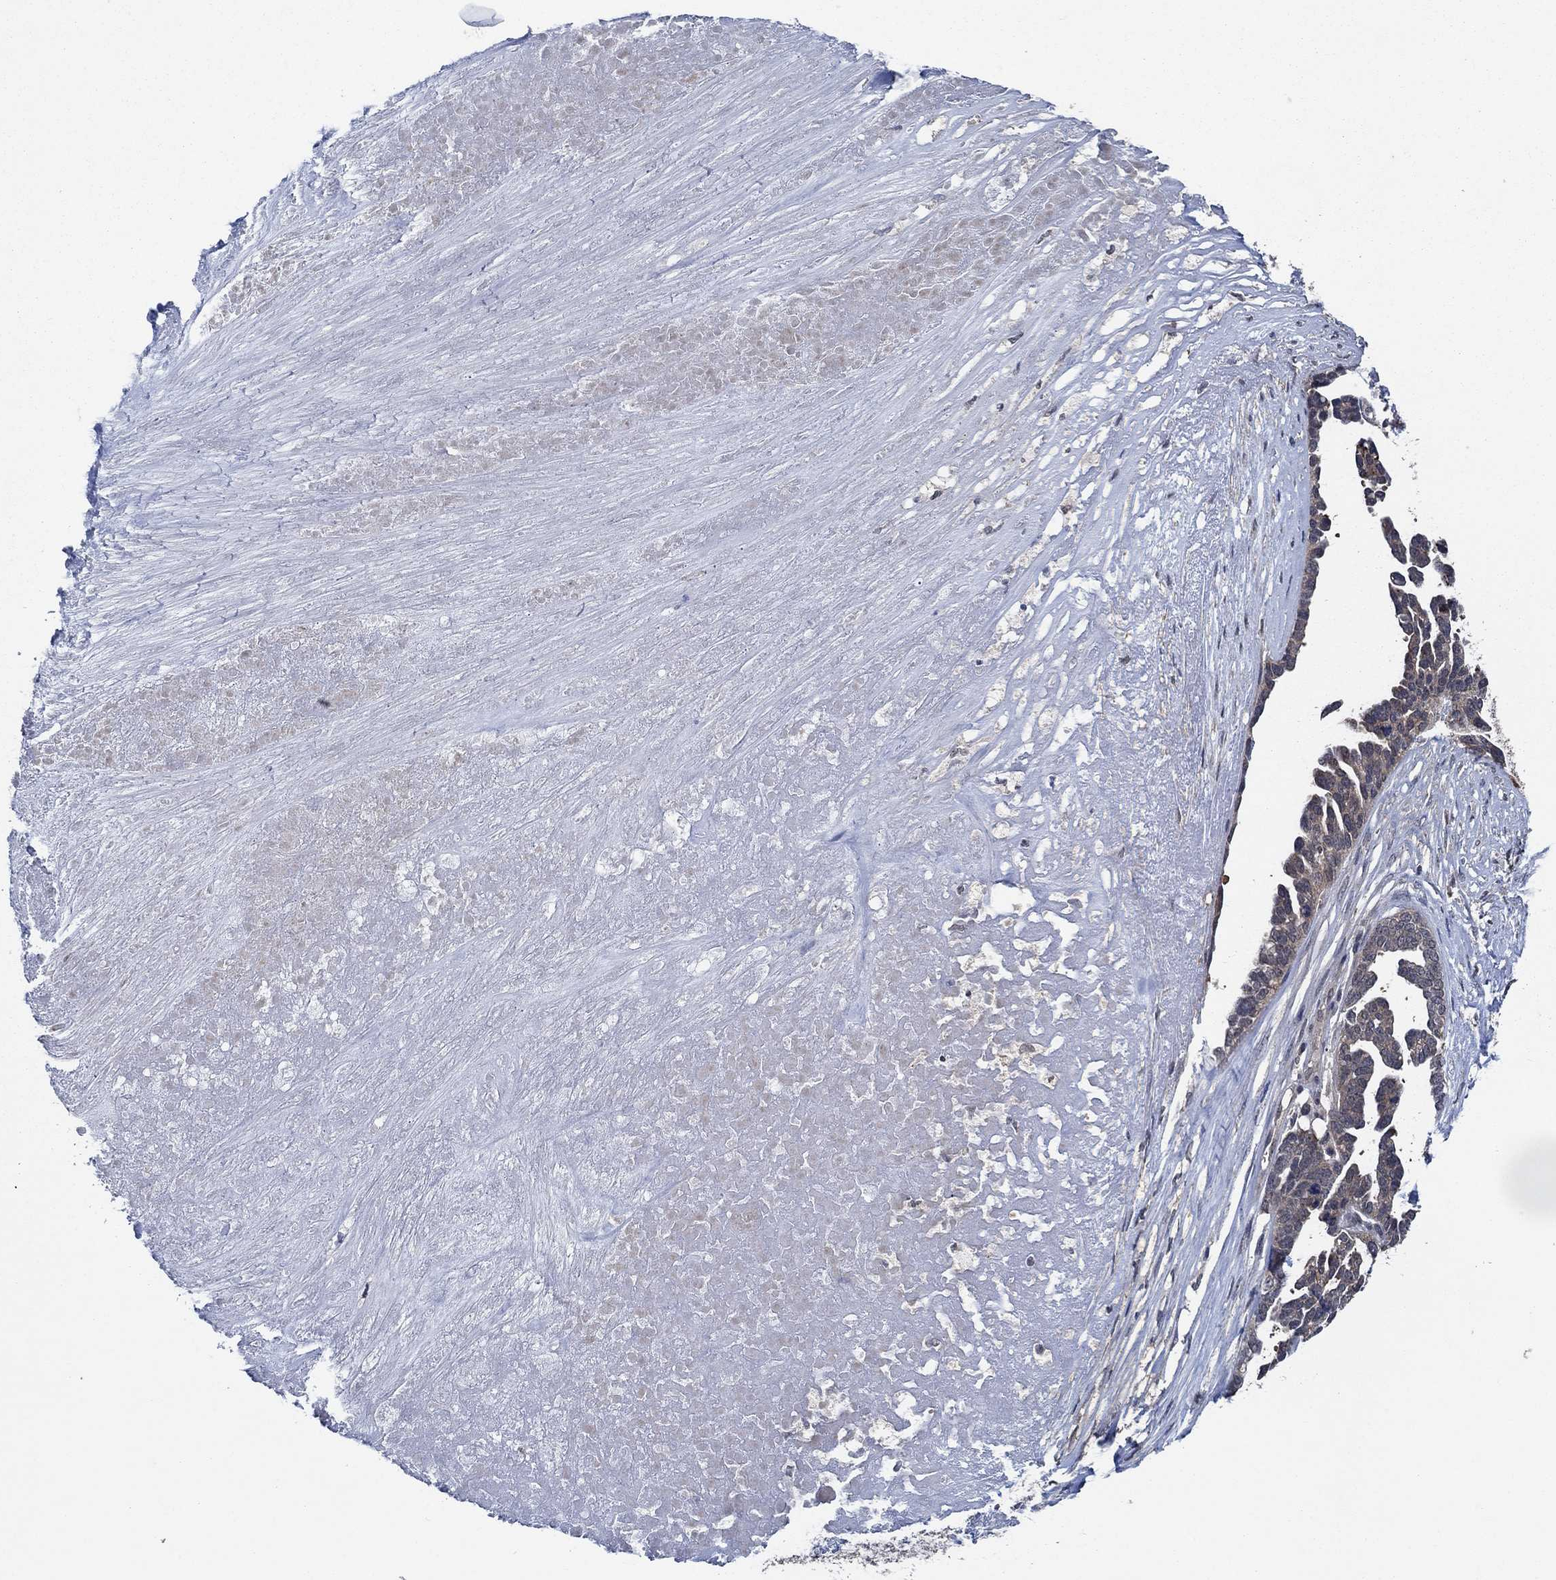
{"staining": {"intensity": "negative", "quantity": "none", "location": "none"}, "tissue": "ovarian cancer", "cell_type": "Tumor cells", "image_type": "cancer", "snomed": [{"axis": "morphology", "description": "Cystadenocarcinoma, serous, NOS"}, {"axis": "topography", "description": "Ovary"}], "caption": "High power microscopy micrograph of an immunohistochemistry (IHC) histopathology image of ovarian cancer, revealing no significant expression in tumor cells. (Brightfield microscopy of DAB IHC at high magnification).", "gene": "DACT1", "patient": {"sex": "female", "age": 54}}